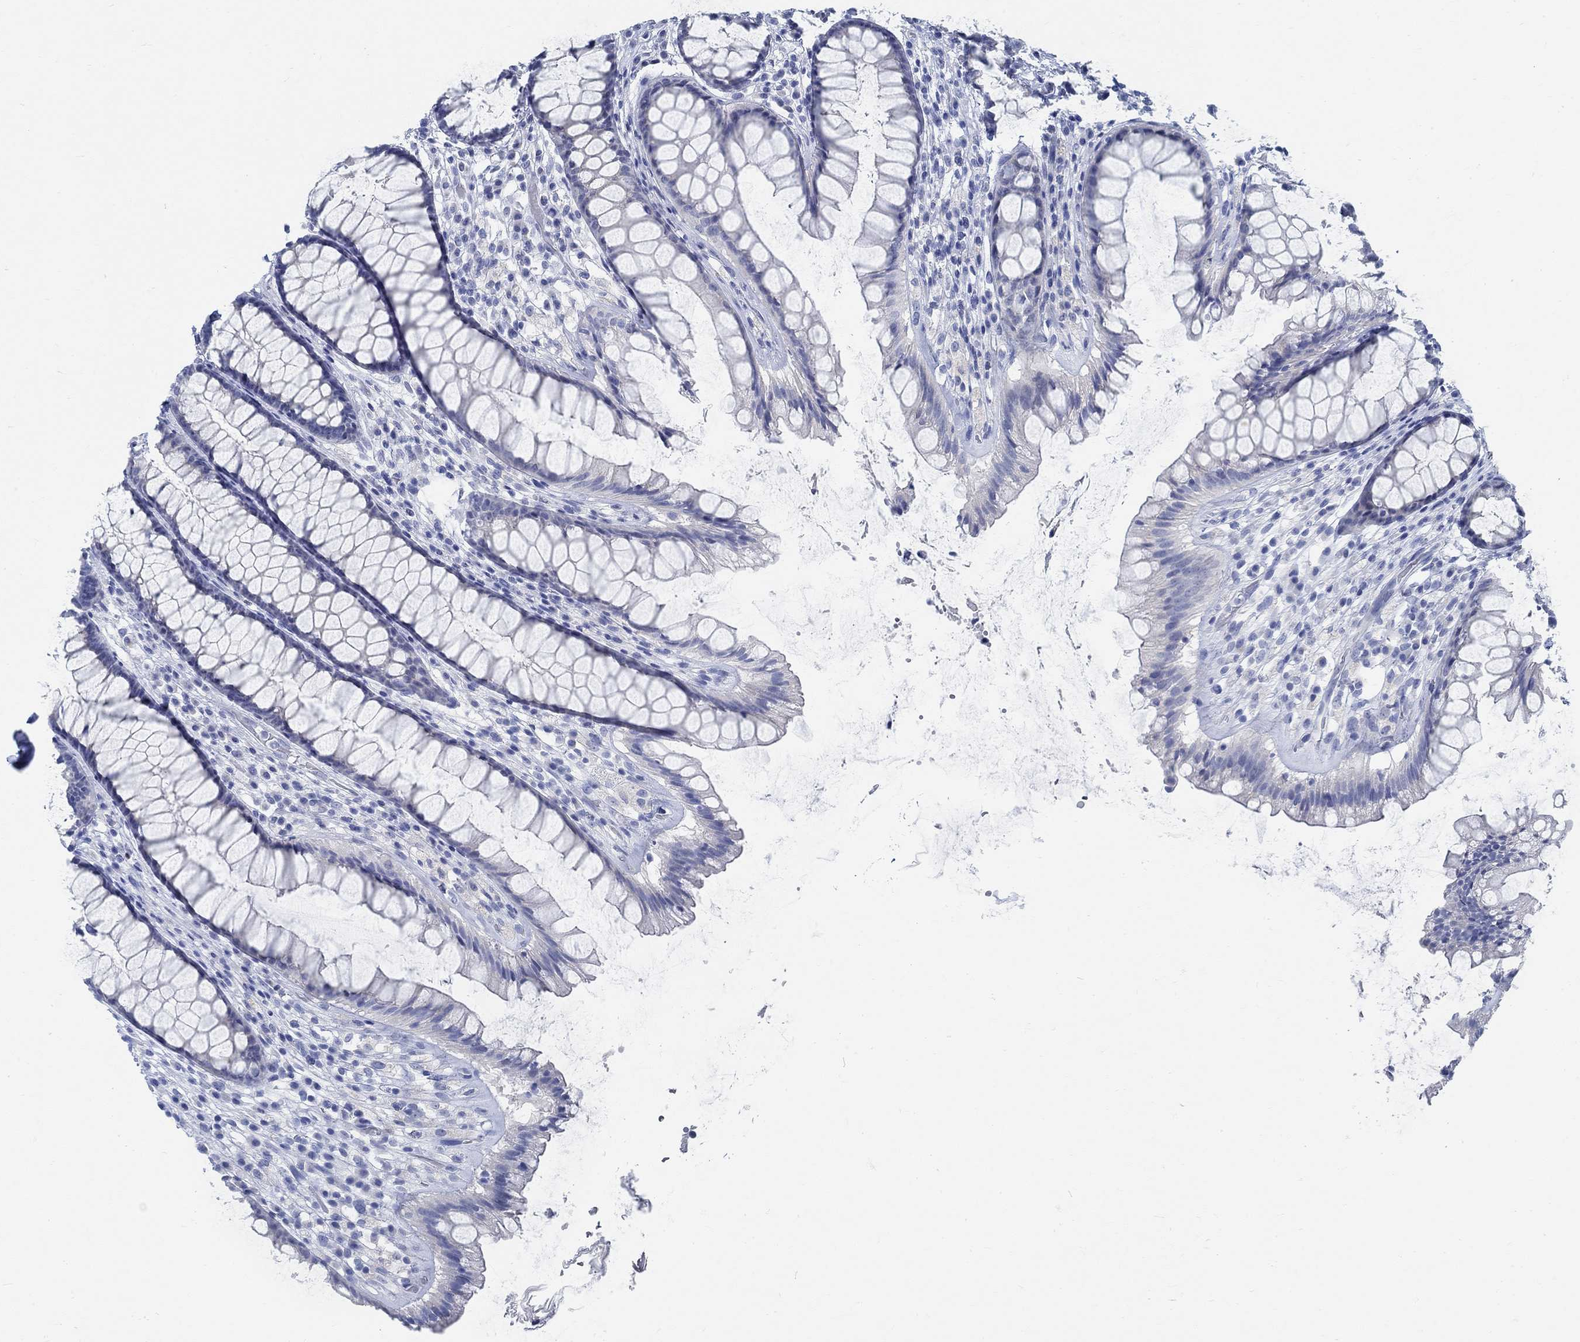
{"staining": {"intensity": "negative", "quantity": "none", "location": "none"}, "tissue": "rectum", "cell_type": "Glandular cells", "image_type": "normal", "snomed": [{"axis": "morphology", "description": "Normal tissue, NOS"}, {"axis": "topography", "description": "Rectum"}], "caption": "The histopathology image exhibits no significant staining in glandular cells of rectum. (DAB (3,3'-diaminobenzidine) immunohistochemistry with hematoxylin counter stain).", "gene": "RBM20", "patient": {"sex": "male", "age": 72}}